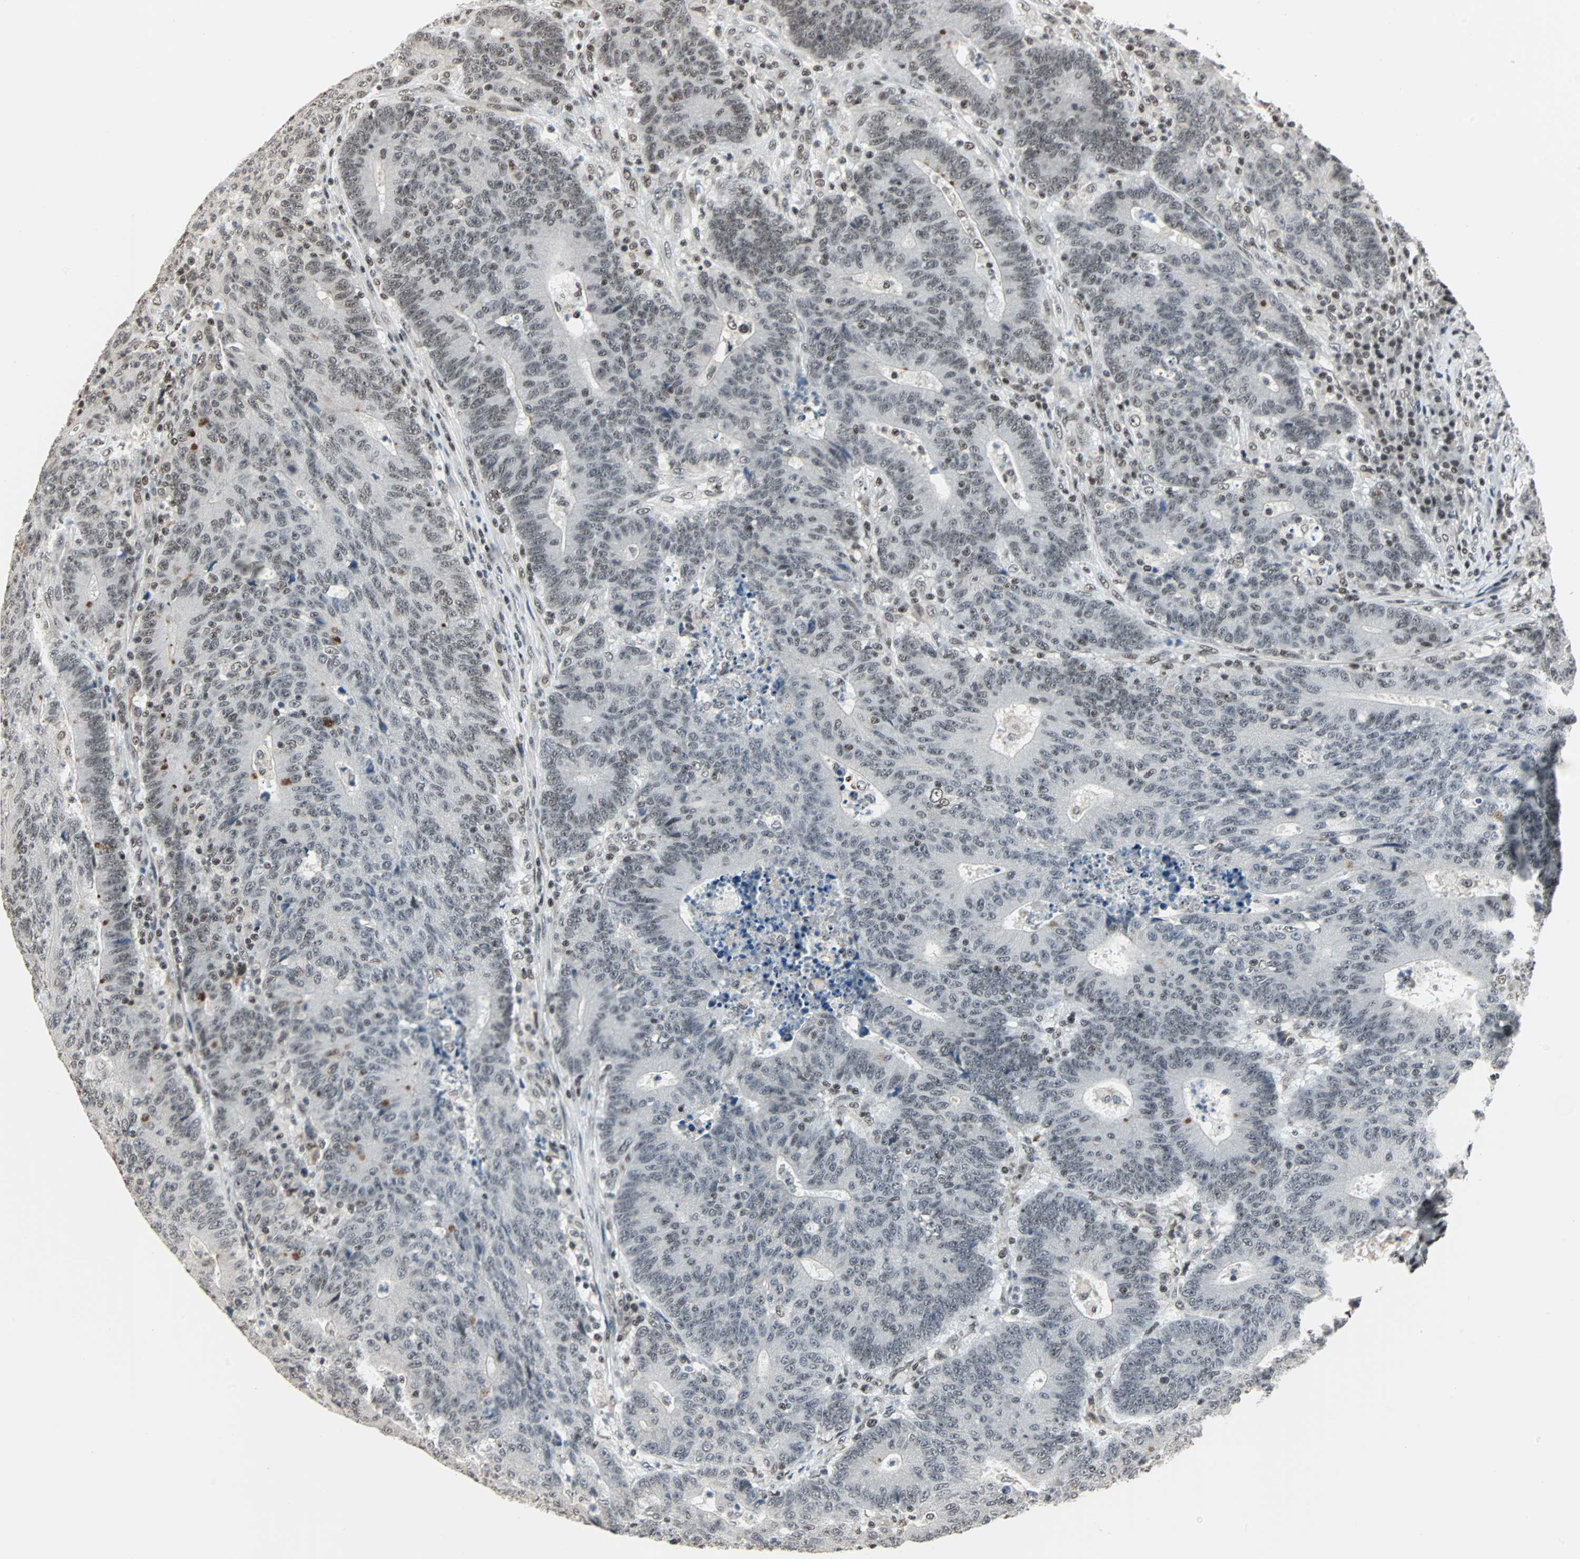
{"staining": {"intensity": "weak", "quantity": "25%-75%", "location": "nuclear"}, "tissue": "colorectal cancer", "cell_type": "Tumor cells", "image_type": "cancer", "snomed": [{"axis": "morphology", "description": "Normal tissue, NOS"}, {"axis": "morphology", "description": "Adenocarcinoma, NOS"}, {"axis": "topography", "description": "Colon"}], "caption": "Protein expression analysis of human colorectal cancer (adenocarcinoma) reveals weak nuclear positivity in about 25%-75% of tumor cells.", "gene": "TERF2IP", "patient": {"sex": "female", "age": 75}}